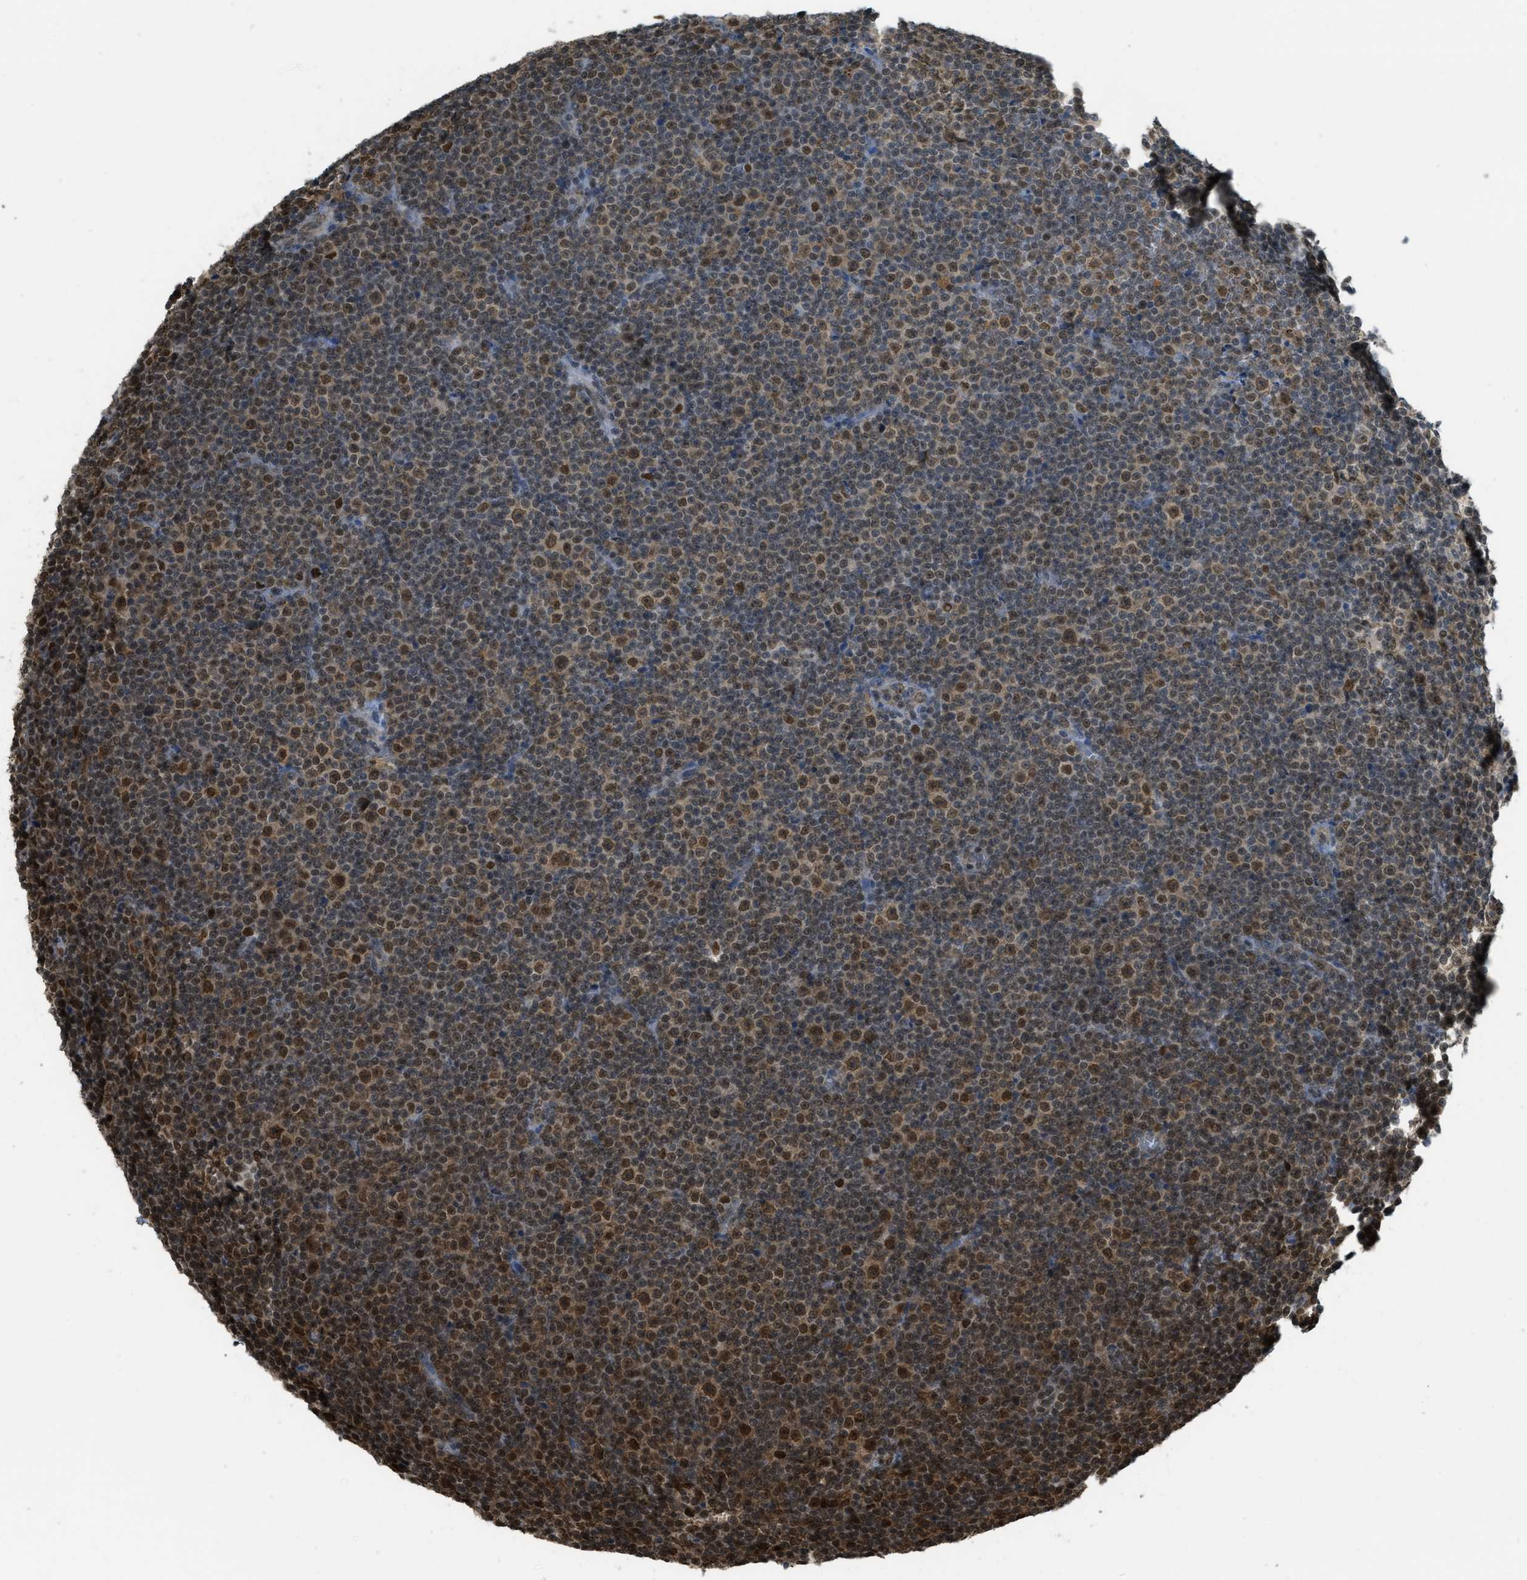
{"staining": {"intensity": "moderate", "quantity": "25%-75%", "location": "nuclear"}, "tissue": "lymphoma", "cell_type": "Tumor cells", "image_type": "cancer", "snomed": [{"axis": "morphology", "description": "Malignant lymphoma, non-Hodgkin's type, Low grade"}, {"axis": "topography", "description": "Lymph node"}], "caption": "Low-grade malignant lymphoma, non-Hodgkin's type stained with IHC reveals moderate nuclear positivity in about 25%-75% of tumor cells.", "gene": "TNPO1", "patient": {"sex": "female", "age": 67}}